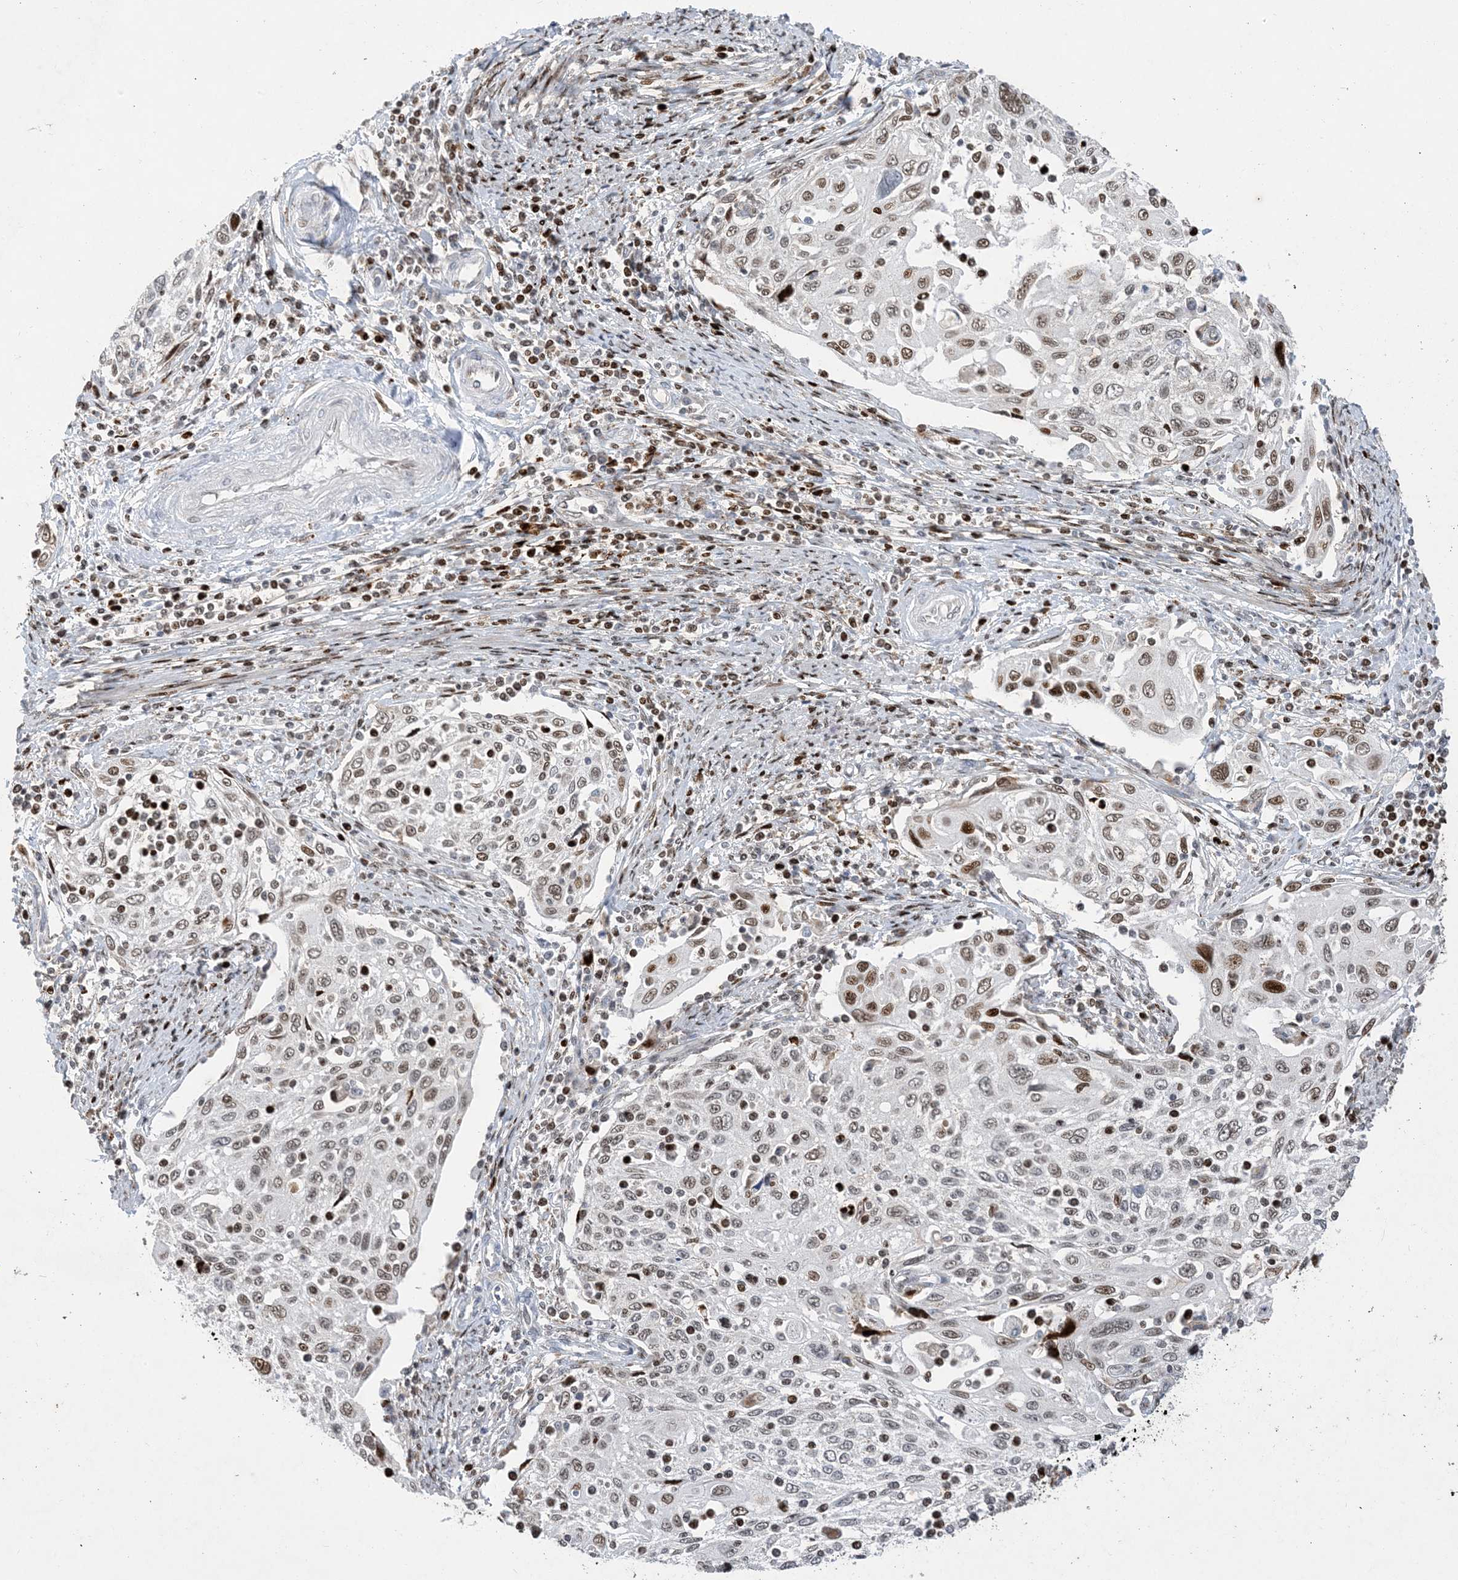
{"staining": {"intensity": "moderate", "quantity": "25%-75%", "location": "nuclear"}, "tissue": "cervical cancer", "cell_type": "Tumor cells", "image_type": "cancer", "snomed": [{"axis": "morphology", "description": "Squamous cell carcinoma, NOS"}, {"axis": "topography", "description": "Cervix"}], "caption": "Immunohistochemical staining of cervical squamous cell carcinoma reveals medium levels of moderate nuclear staining in approximately 25%-75% of tumor cells.", "gene": "SLC25A53", "patient": {"sex": "female", "age": 70}}